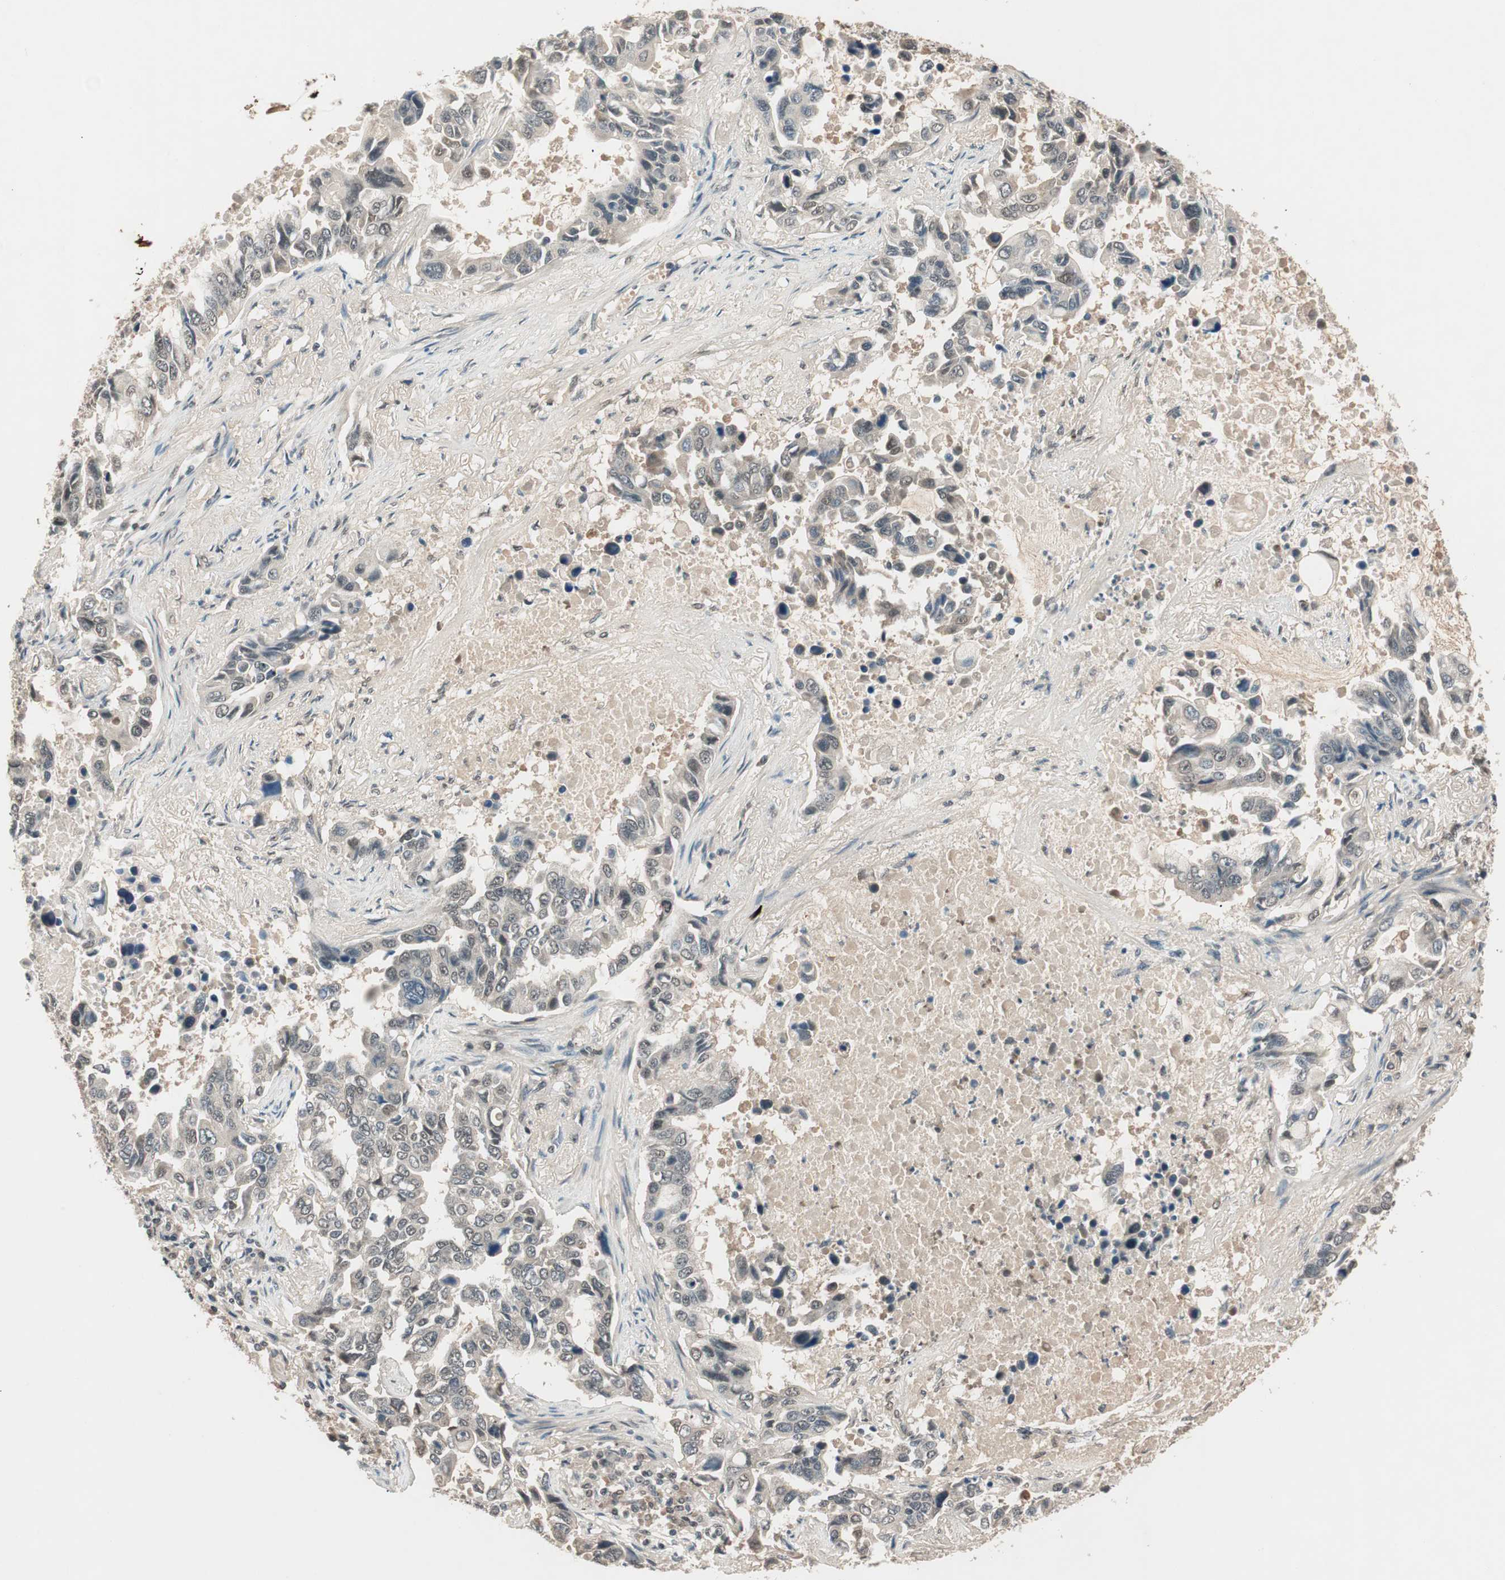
{"staining": {"intensity": "weak", "quantity": "<25%", "location": "nuclear"}, "tissue": "lung cancer", "cell_type": "Tumor cells", "image_type": "cancer", "snomed": [{"axis": "morphology", "description": "Adenocarcinoma, NOS"}, {"axis": "topography", "description": "Lung"}], "caption": "Immunohistochemistry of lung cancer (adenocarcinoma) displays no positivity in tumor cells.", "gene": "NFRKB", "patient": {"sex": "male", "age": 64}}